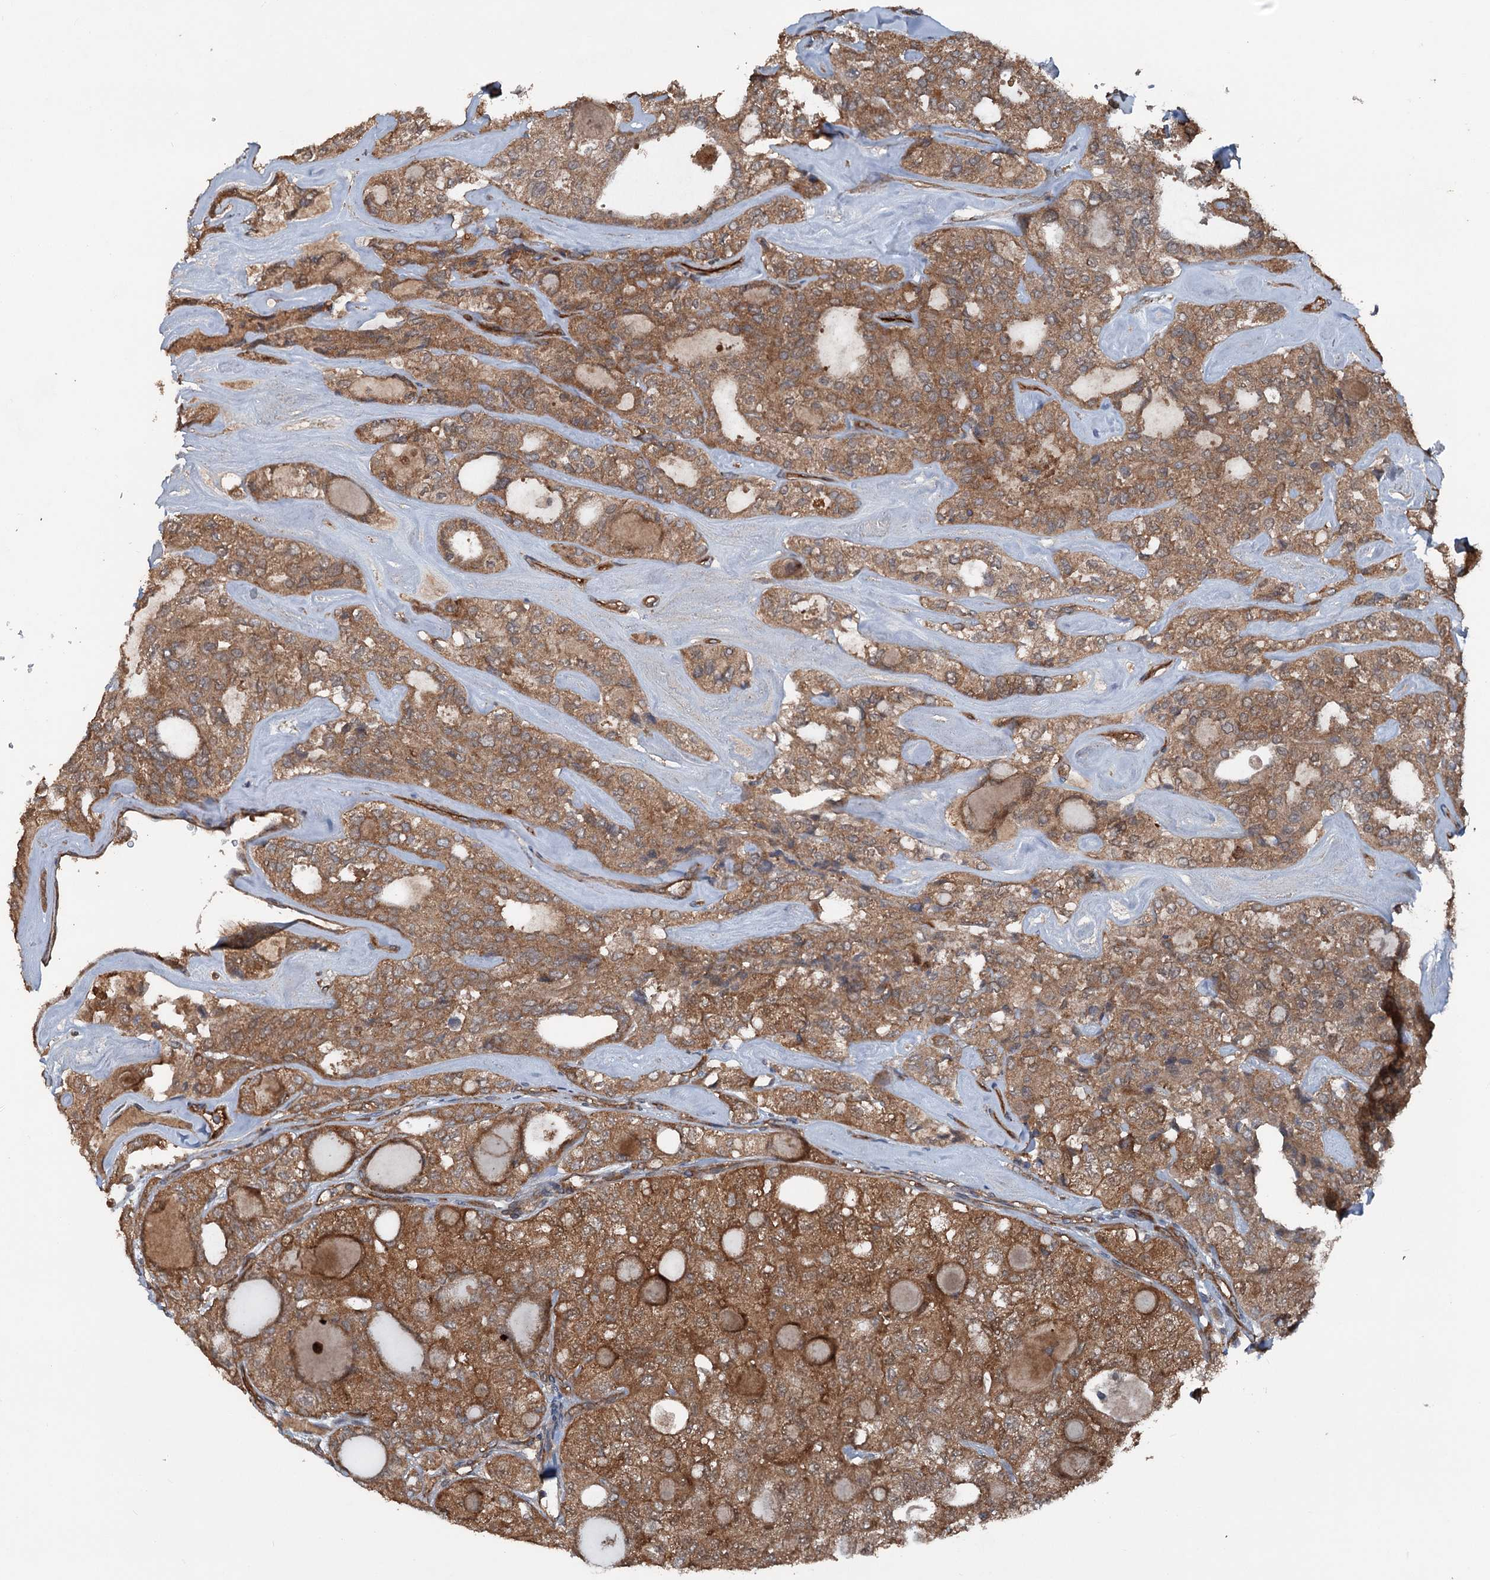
{"staining": {"intensity": "moderate", "quantity": ">75%", "location": "cytoplasmic/membranous"}, "tissue": "thyroid cancer", "cell_type": "Tumor cells", "image_type": "cancer", "snomed": [{"axis": "morphology", "description": "Follicular adenoma carcinoma, NOS"}, {"axis": "topography", "description": "Thyroid gland"}], "caption": "Brown immunohistochemical staining in thyroid follicular adenoma carcinoma displays moderate cytoplasmic/membranous expression in about >75% of tumor cells.", "gene": "RNF214", "patient": {"sex": "male", "age": 75}}